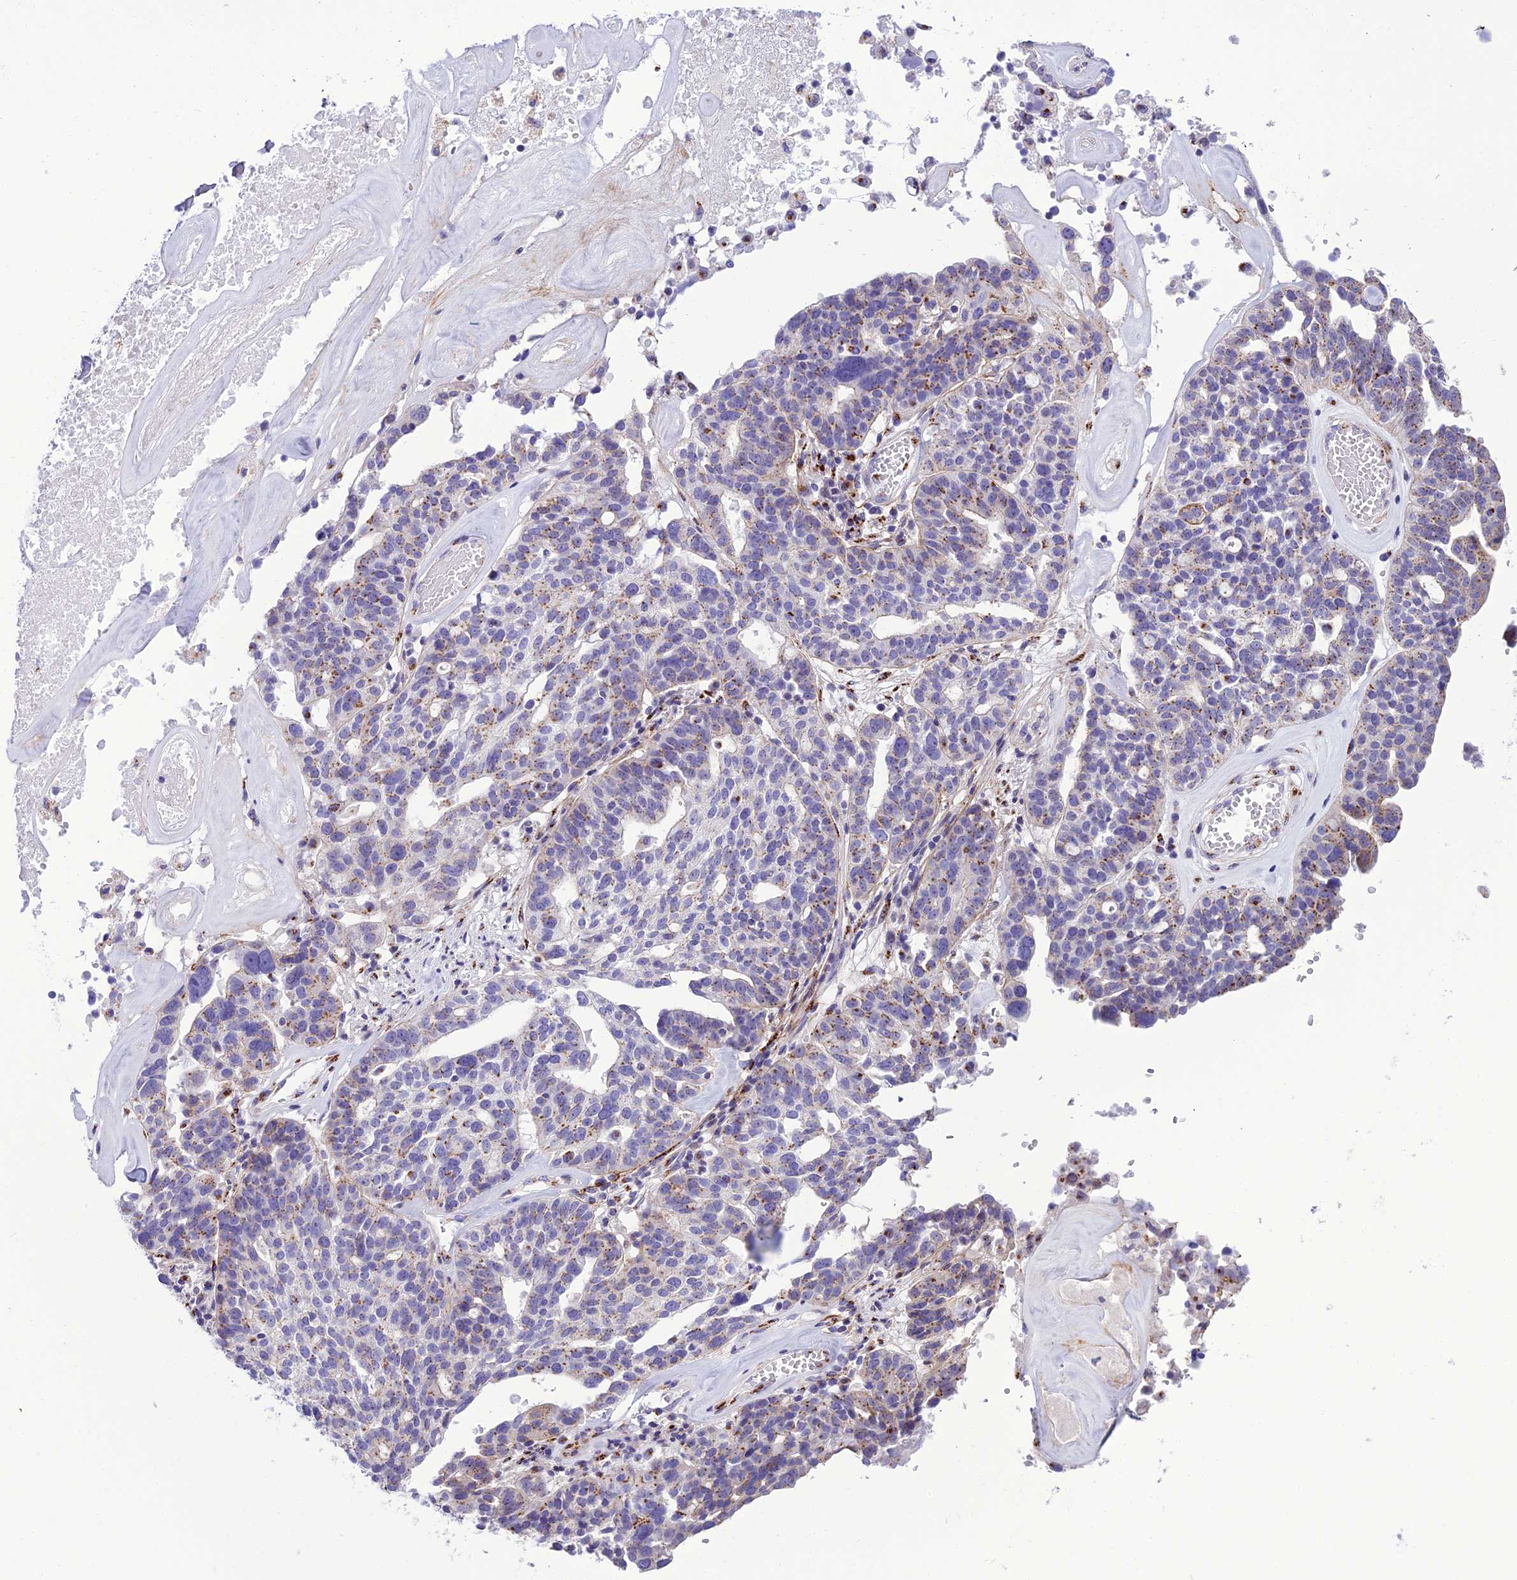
{"staining": {"intensity": "moderate", "quantity": "25%-75%", "location": "cytoplasmic/membranous"}, "tissue": "ovarian cancer", "cell_type": "Tumor cells", "image_type": "cancer", "snomed": [{"axis": "morphology", "description": "Cystadenocarcinoma, serous, NOS"}, {"axis": "topography", "description": "Ovary"}], "caption": "There is medium levels of moderate cytoplasmic/membranous staining in tumor cells of ovarian serous cystadenocarcinoma, as demonstrated by immunohistochemical staining (brown color).", "gene": "GOLM2", "patient": {"sex": "female", "age": 59}}